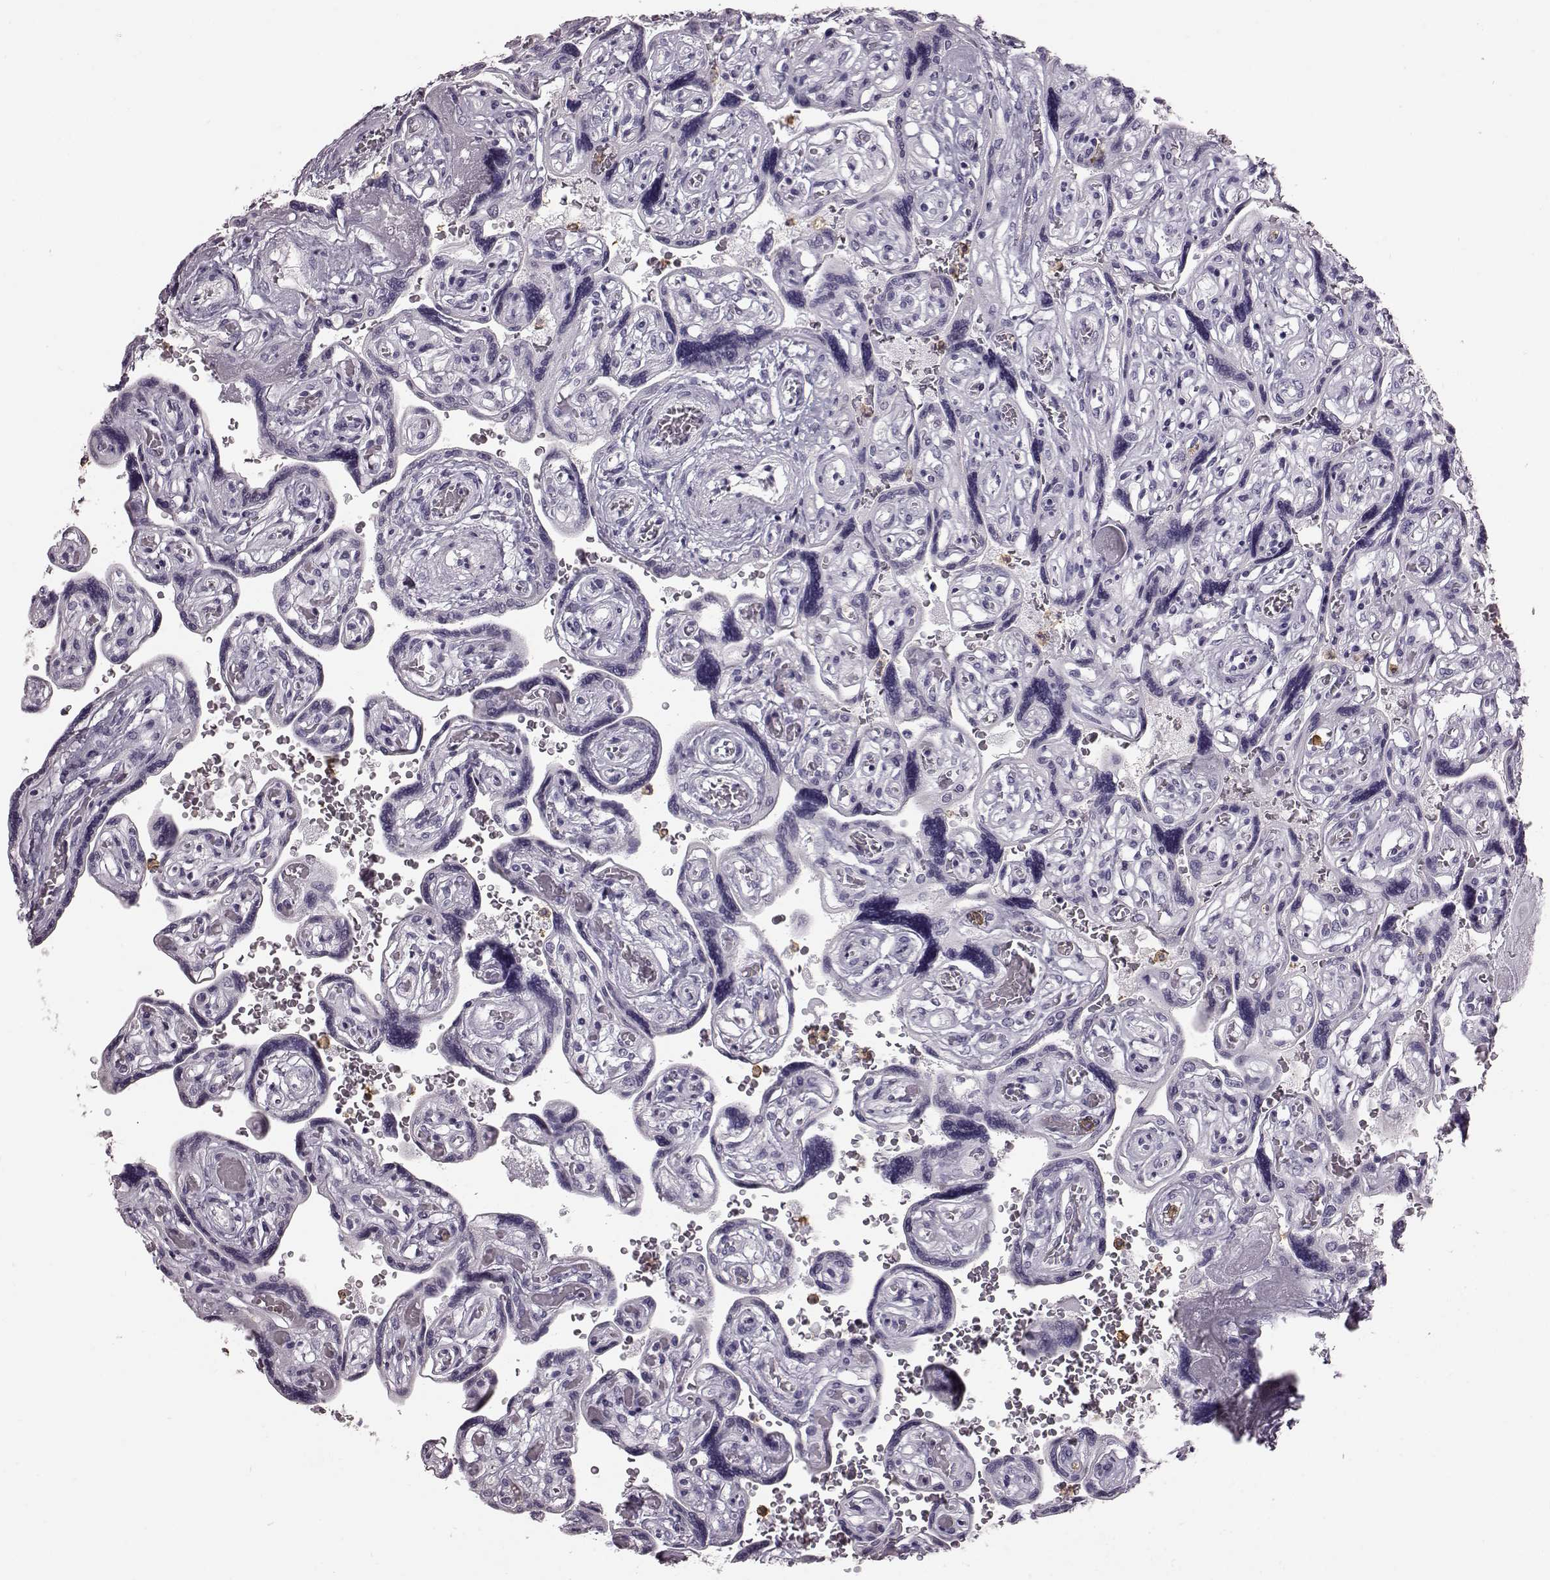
{"staining": {"intensity": "negative", "quantity": "none", "location": "none"}, "tissue": "placenta", "cell_type": "Decidual cells", "image_type": "normal", "snomed": [{"axis": "morphology", "description": "Normal tissue, NOS"}, {"axis": "topography", "description": "Placenta"}], "caption": "Protein analysis of benign placenta shows no significant positivity in decidual cells. The staining is performed using DAB brown chromogen with nuclei counter-stained in using hematoxylin.", "gene": "FUT4", "patient": {"sex": "female", "age": 32}}